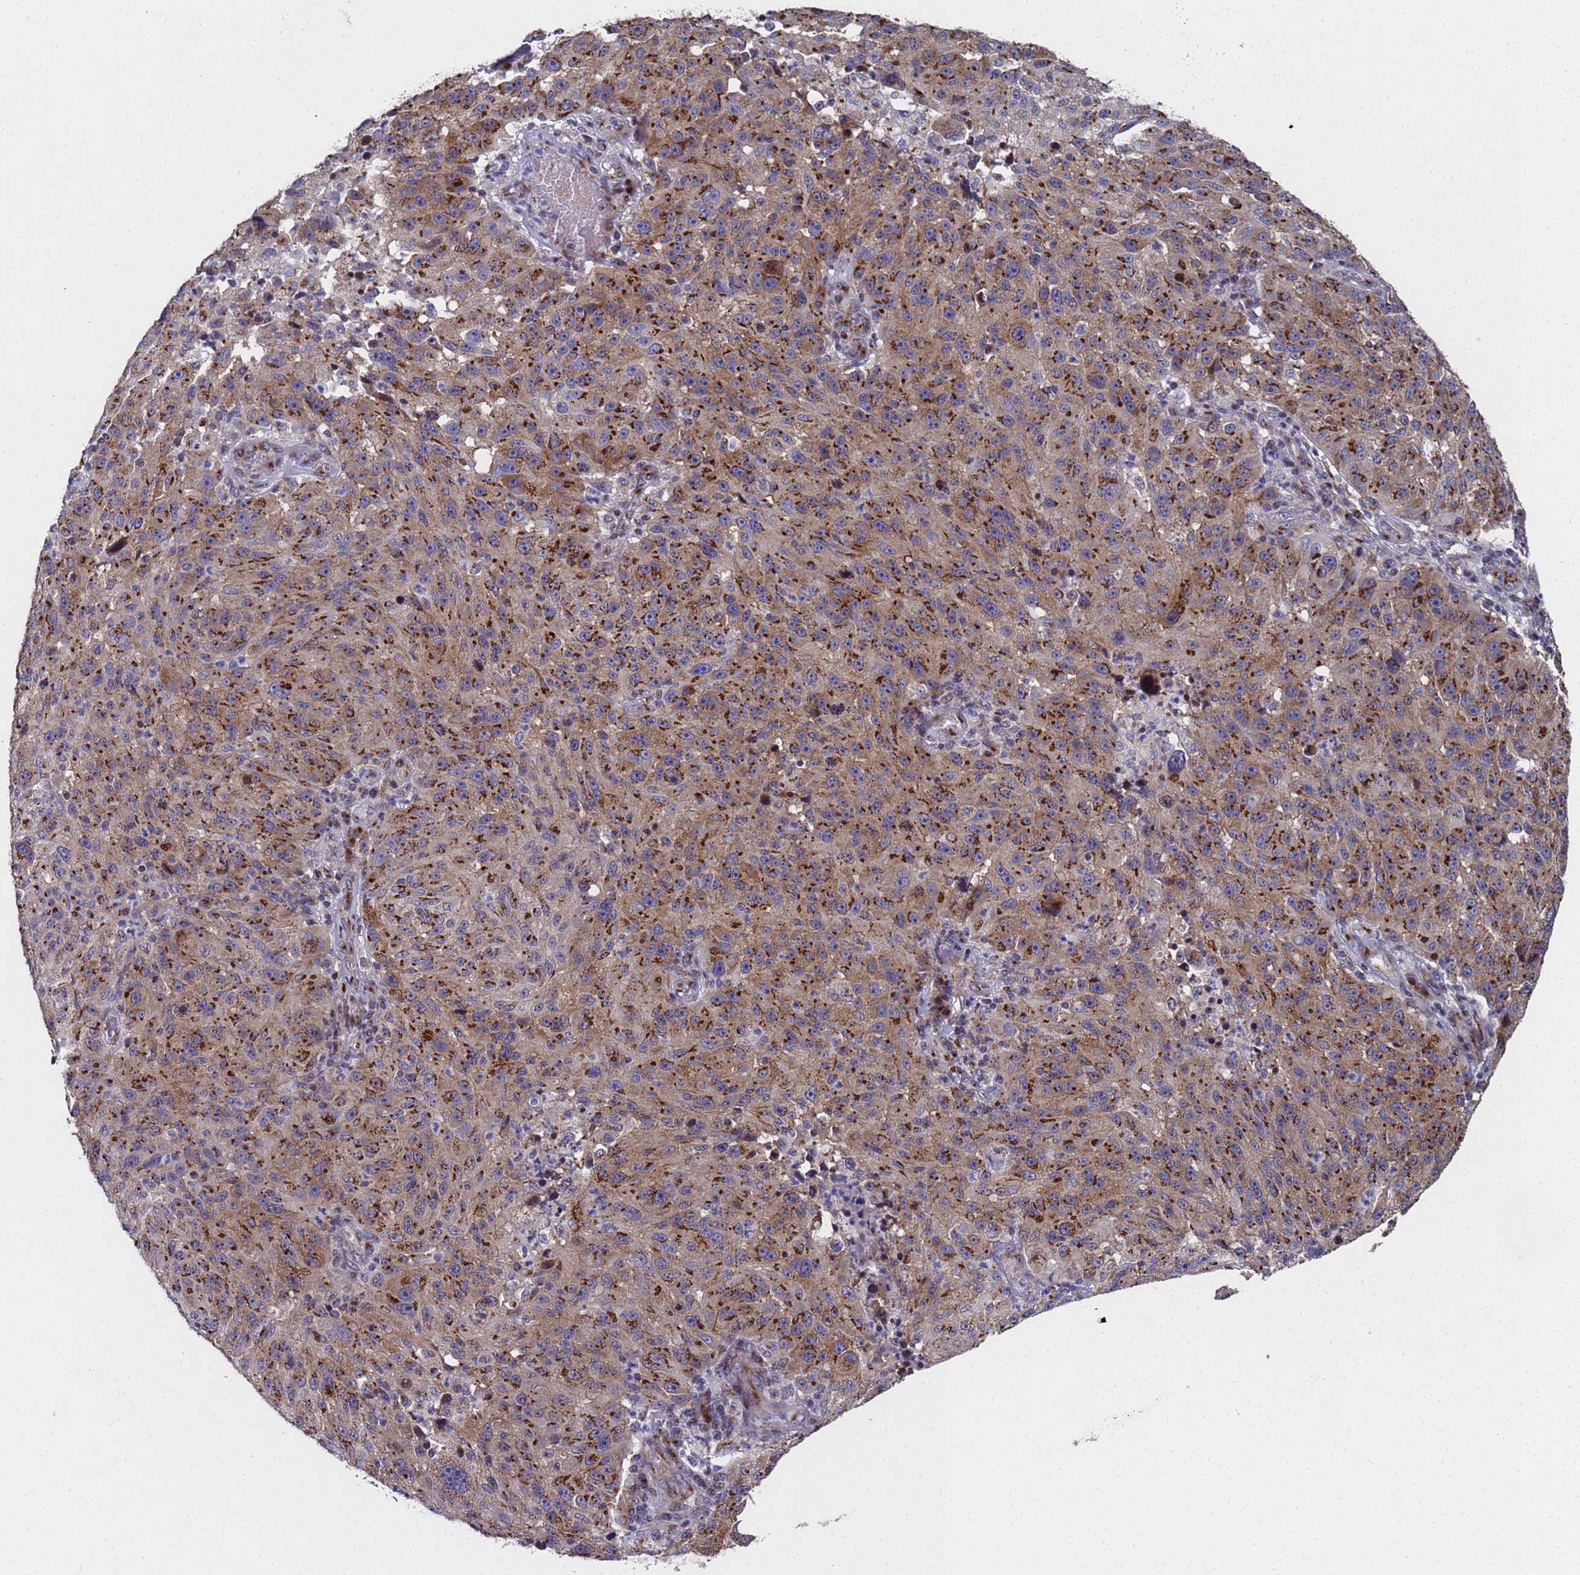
{"staining": {"intensity": "strong", "quantity": ">75%", "location": "cytoplasmic/membranous"}, "tissue": "melanoma", "cell_type": "Tumor cells", "image_type": "cancer", "snomed": [{"axis": "morphology", "description": "Malignant melanoma, NOS"}, {"axis": "topography", "description": "Skin"}], "caption": "Strong cytoplasmic/membranous protein expression is appreciated in about >75% of tumor cells in malignant melanoma.", "gene": "NSUN6", "patient": {"sex": "male", "age": 53}}